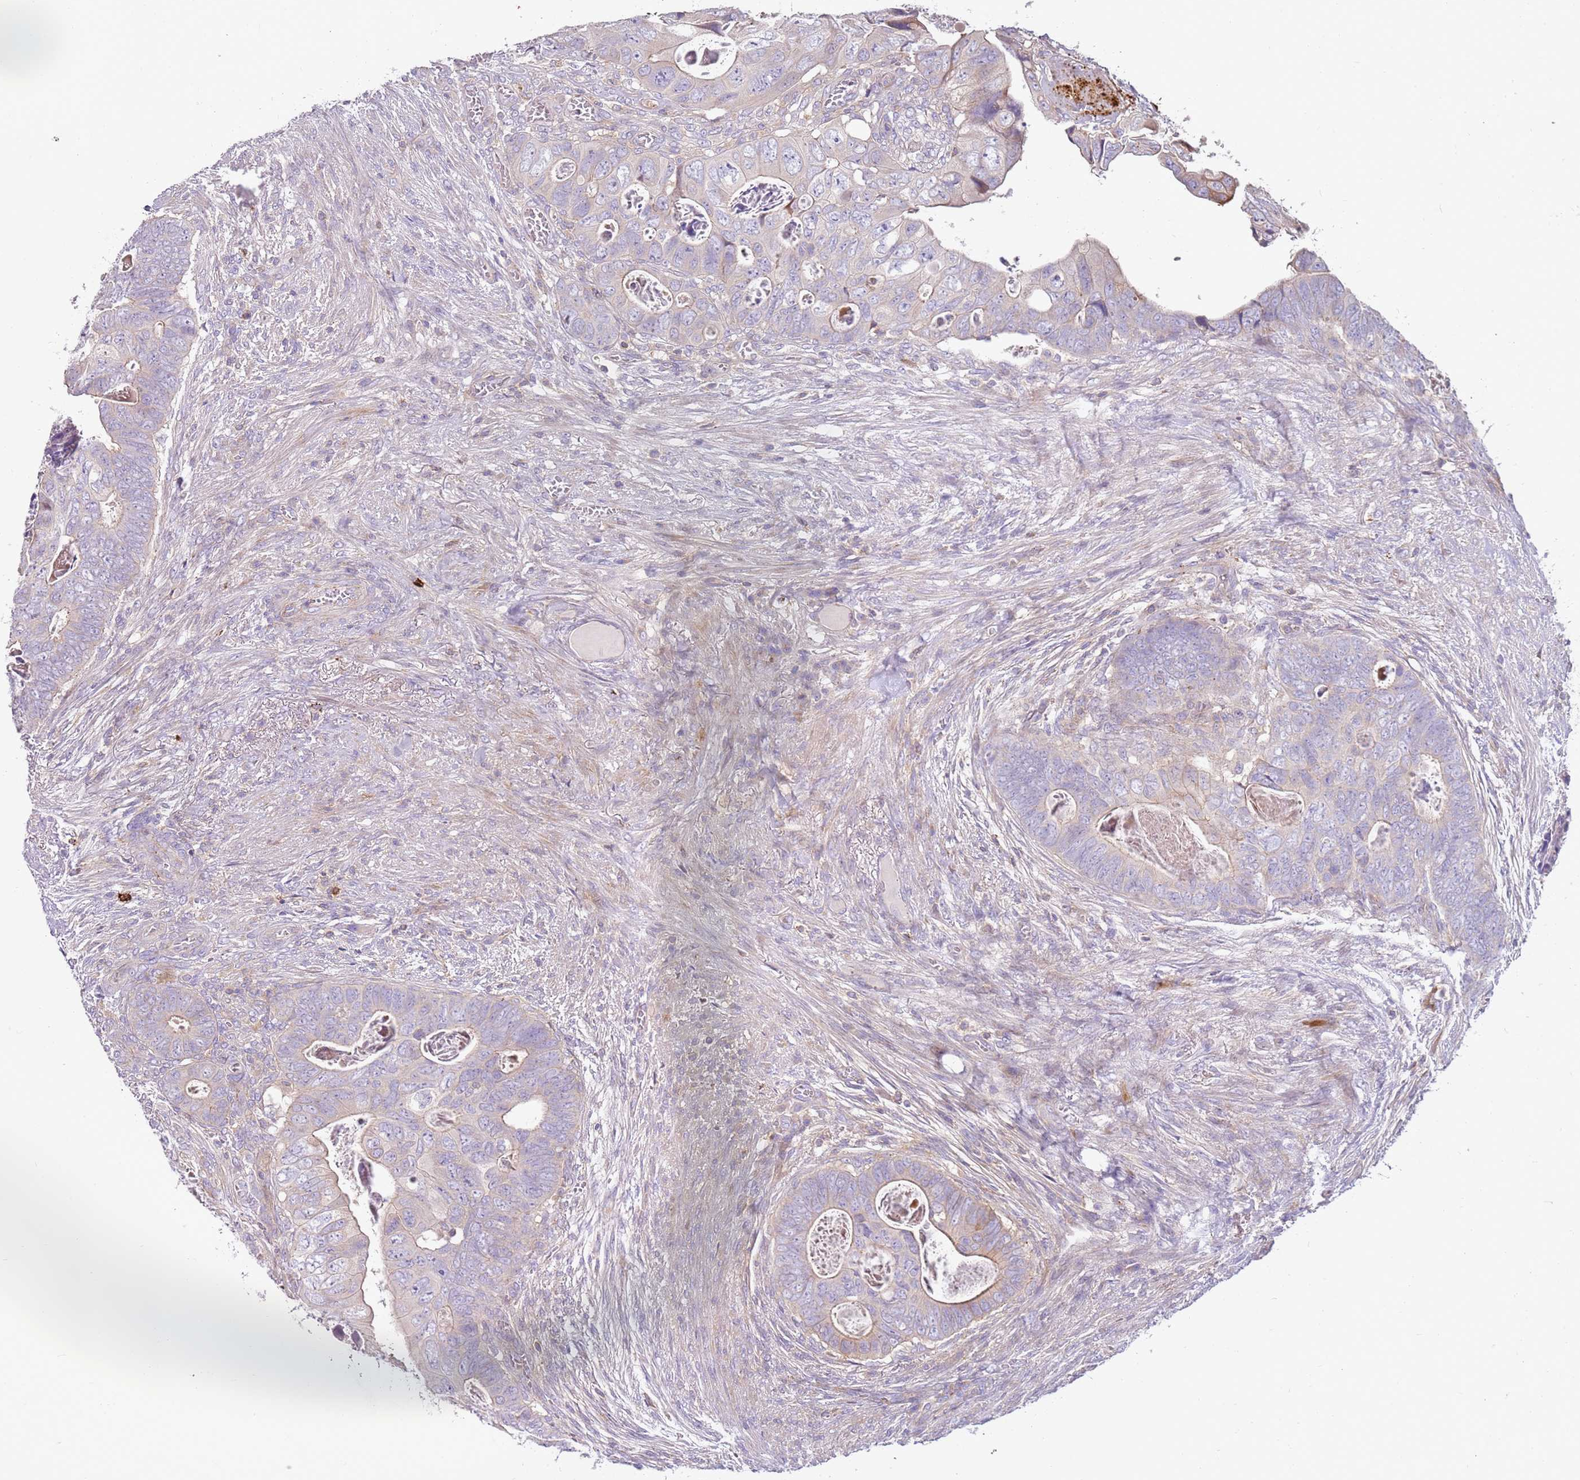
{"staining": {"intensity": "weak", "quantity": "<25%", "location": "cytoplasmic/membranous"}, "tissue": "colorectal cancer", "cell_type": "Tumor cells", "image_type": "cancer", "snomed": [{"axis": "morphology", "description": "Adenocarcinoma, NOS"}, {"axis": "topography", "description": "Rectum"}], "caption": "Immunohistochemical staining of colorectal cancer (adenocarcinoma) shows no significant positivity in tumor cells.", "gene": "FPR1", "patient": {"sex": "female", "age": 78}}